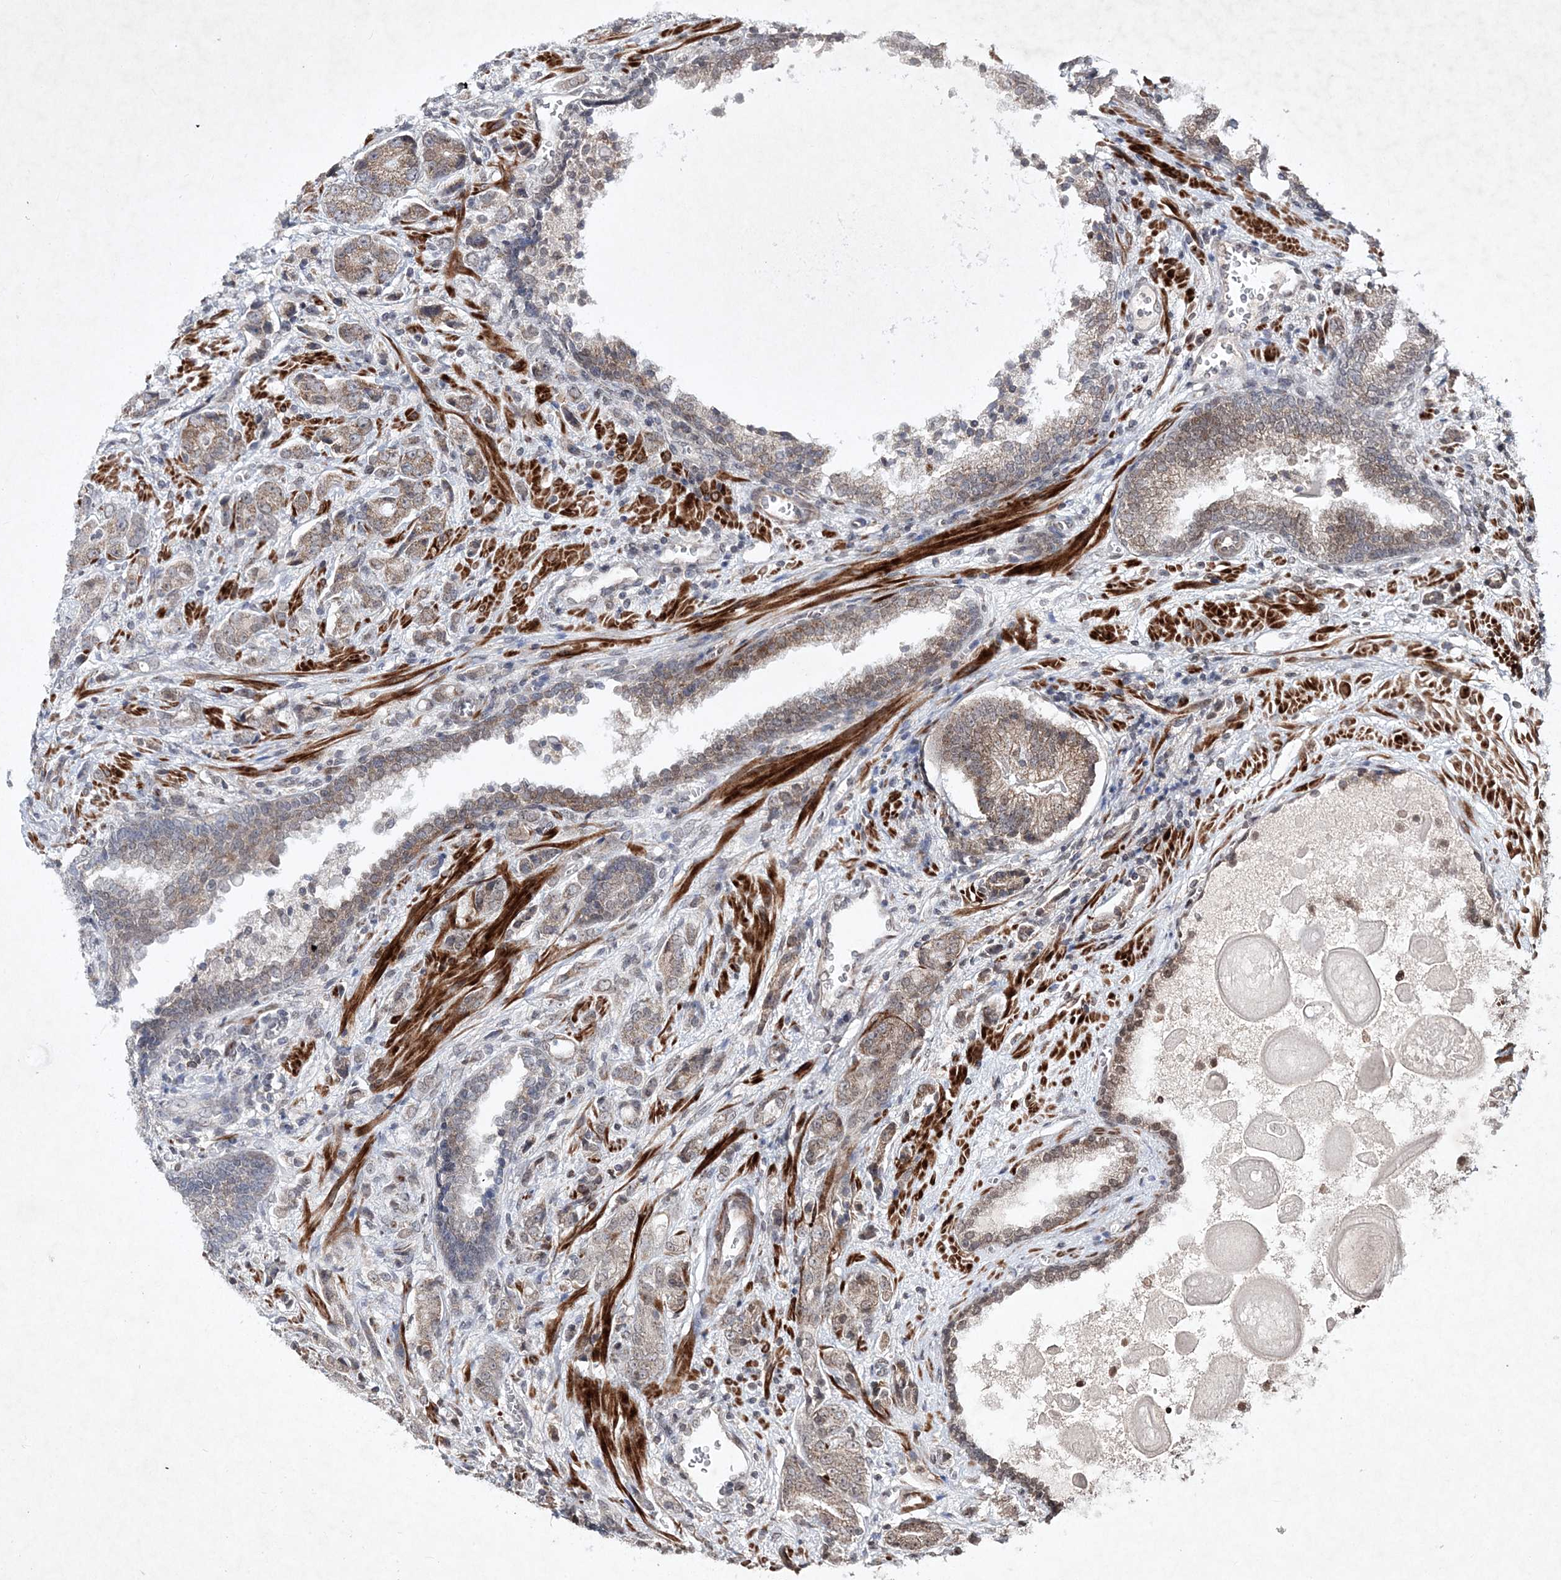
{"staining": {"intensity": "moderate", "quantity": ">75%", "location": "cytoplasmic/membranous"}, "tissue": "prostate cancer", "cell_type": "Tumor cells", "image_type": "cancer", "snomed": [{"axis": "morphology", "description": "Adenocarcinoma, High grade"}, {"axis": "topography", "description": "Prostate"}], "caption": "Immunohistochemistry histopathology image of neoplastic tissue: human prostate adenocarcinoma (high-grade) stained using immunohistochemistry (IHC) reveals medium levels of moderate protein expression localized specifically in the cytoplasmic/membranous of tumor cells, appearing as a cytoplasmic/membranous brown color.", "gene": "SOWAHB", "patient": {"sex": "male", "age": 57}}